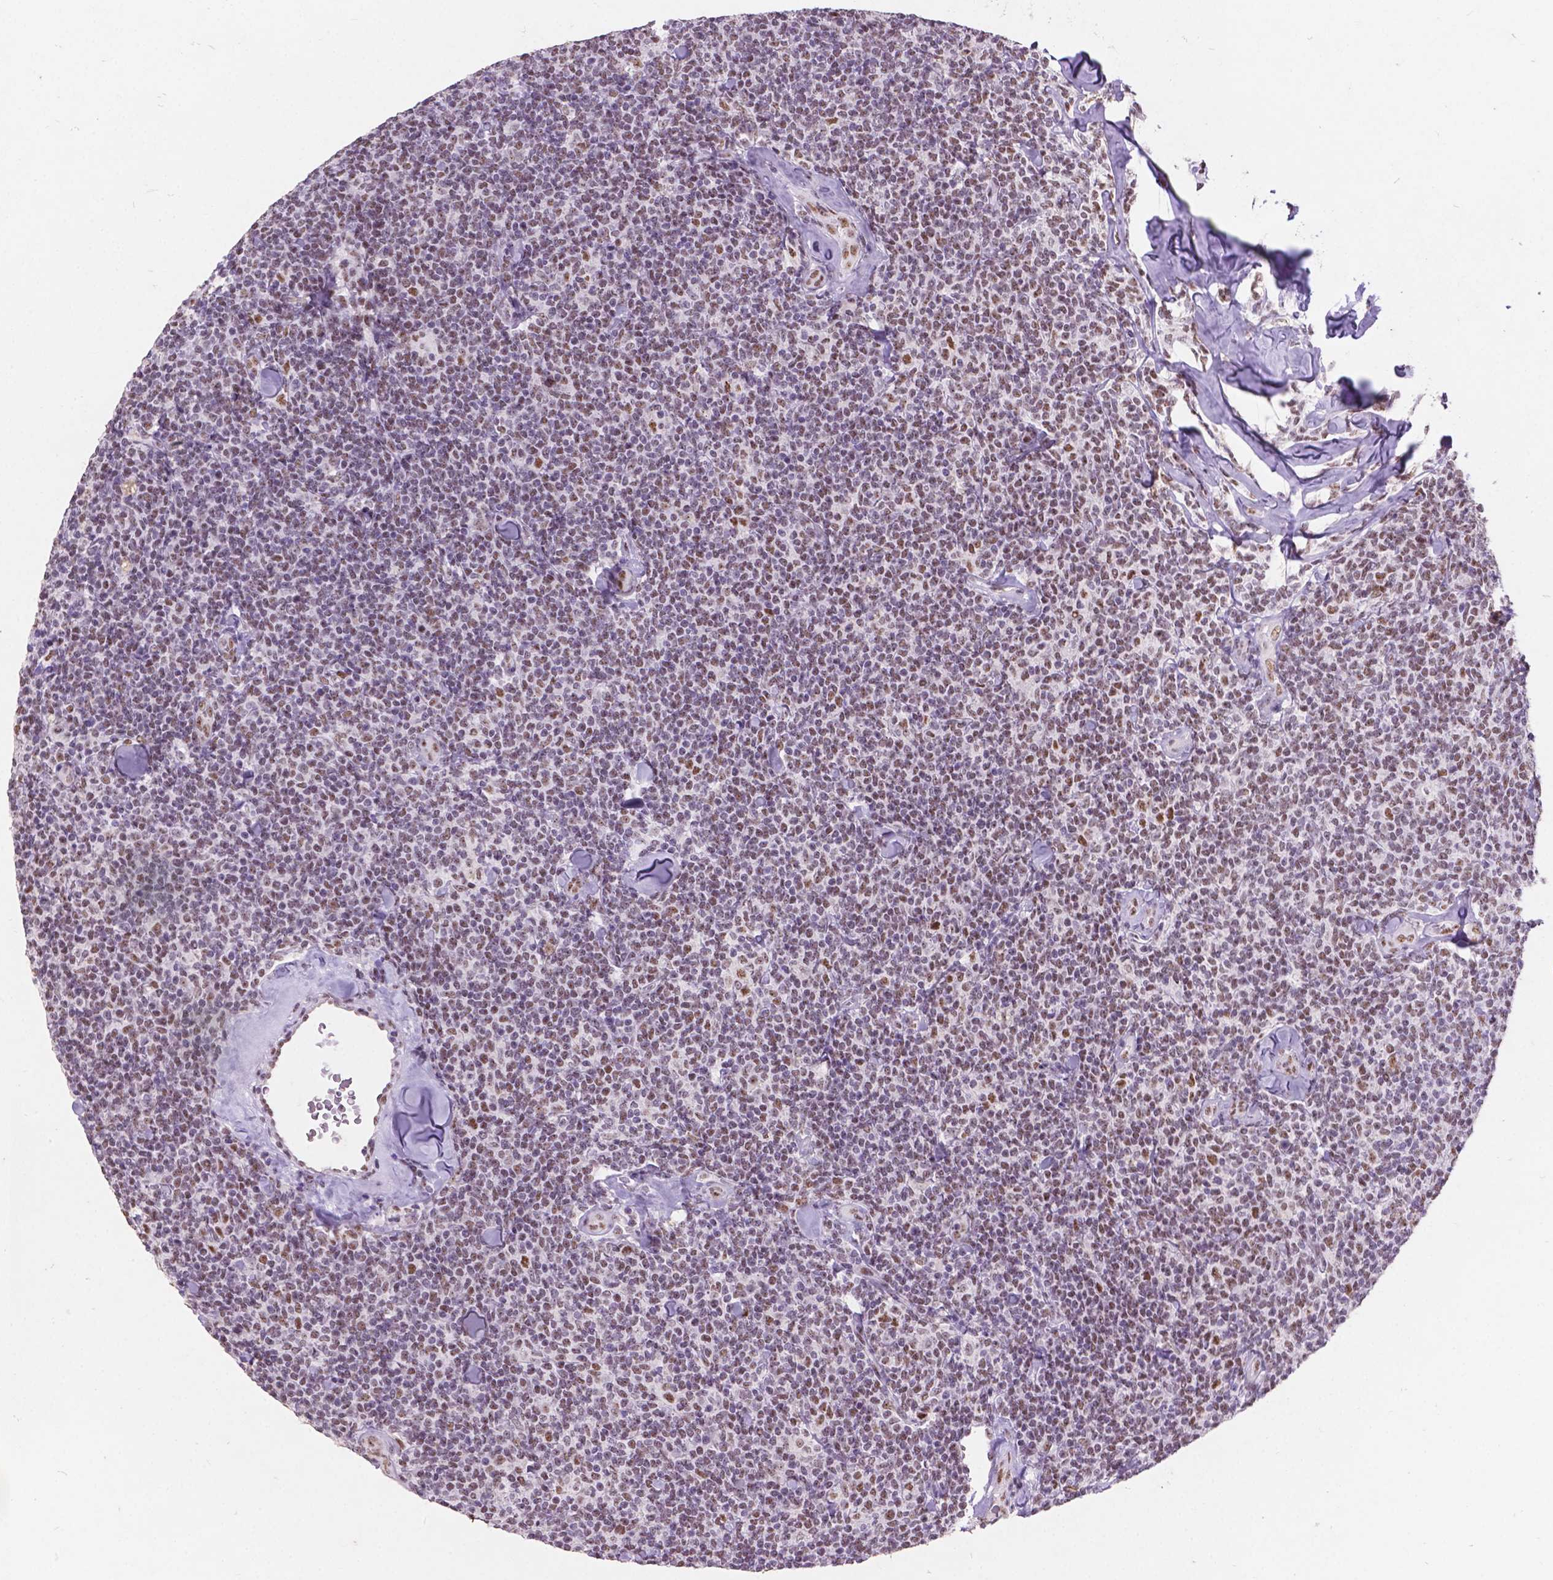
{"staining": {"intensity": "moderate", "quantity": "25%-75%", "location": "nuclear"}, "tissue": "lymphoma", "cell_type": "Tumor cells", "image_type": "cancer", "snomed": [{"axis": "morphology", "description": "Malignant lymphoma, non-Hodgkin's type, Low grade"}, {"axis": "topography", "description": "Lymph node"}], "caption": "Moderate nuclear protein staining is present in about 25%-75% of tumor cells in low-grade malignant lymphoma, non-Hodgkin's type.", "gene": "COIL", "patient": {"sex": "female", "age": 56}}